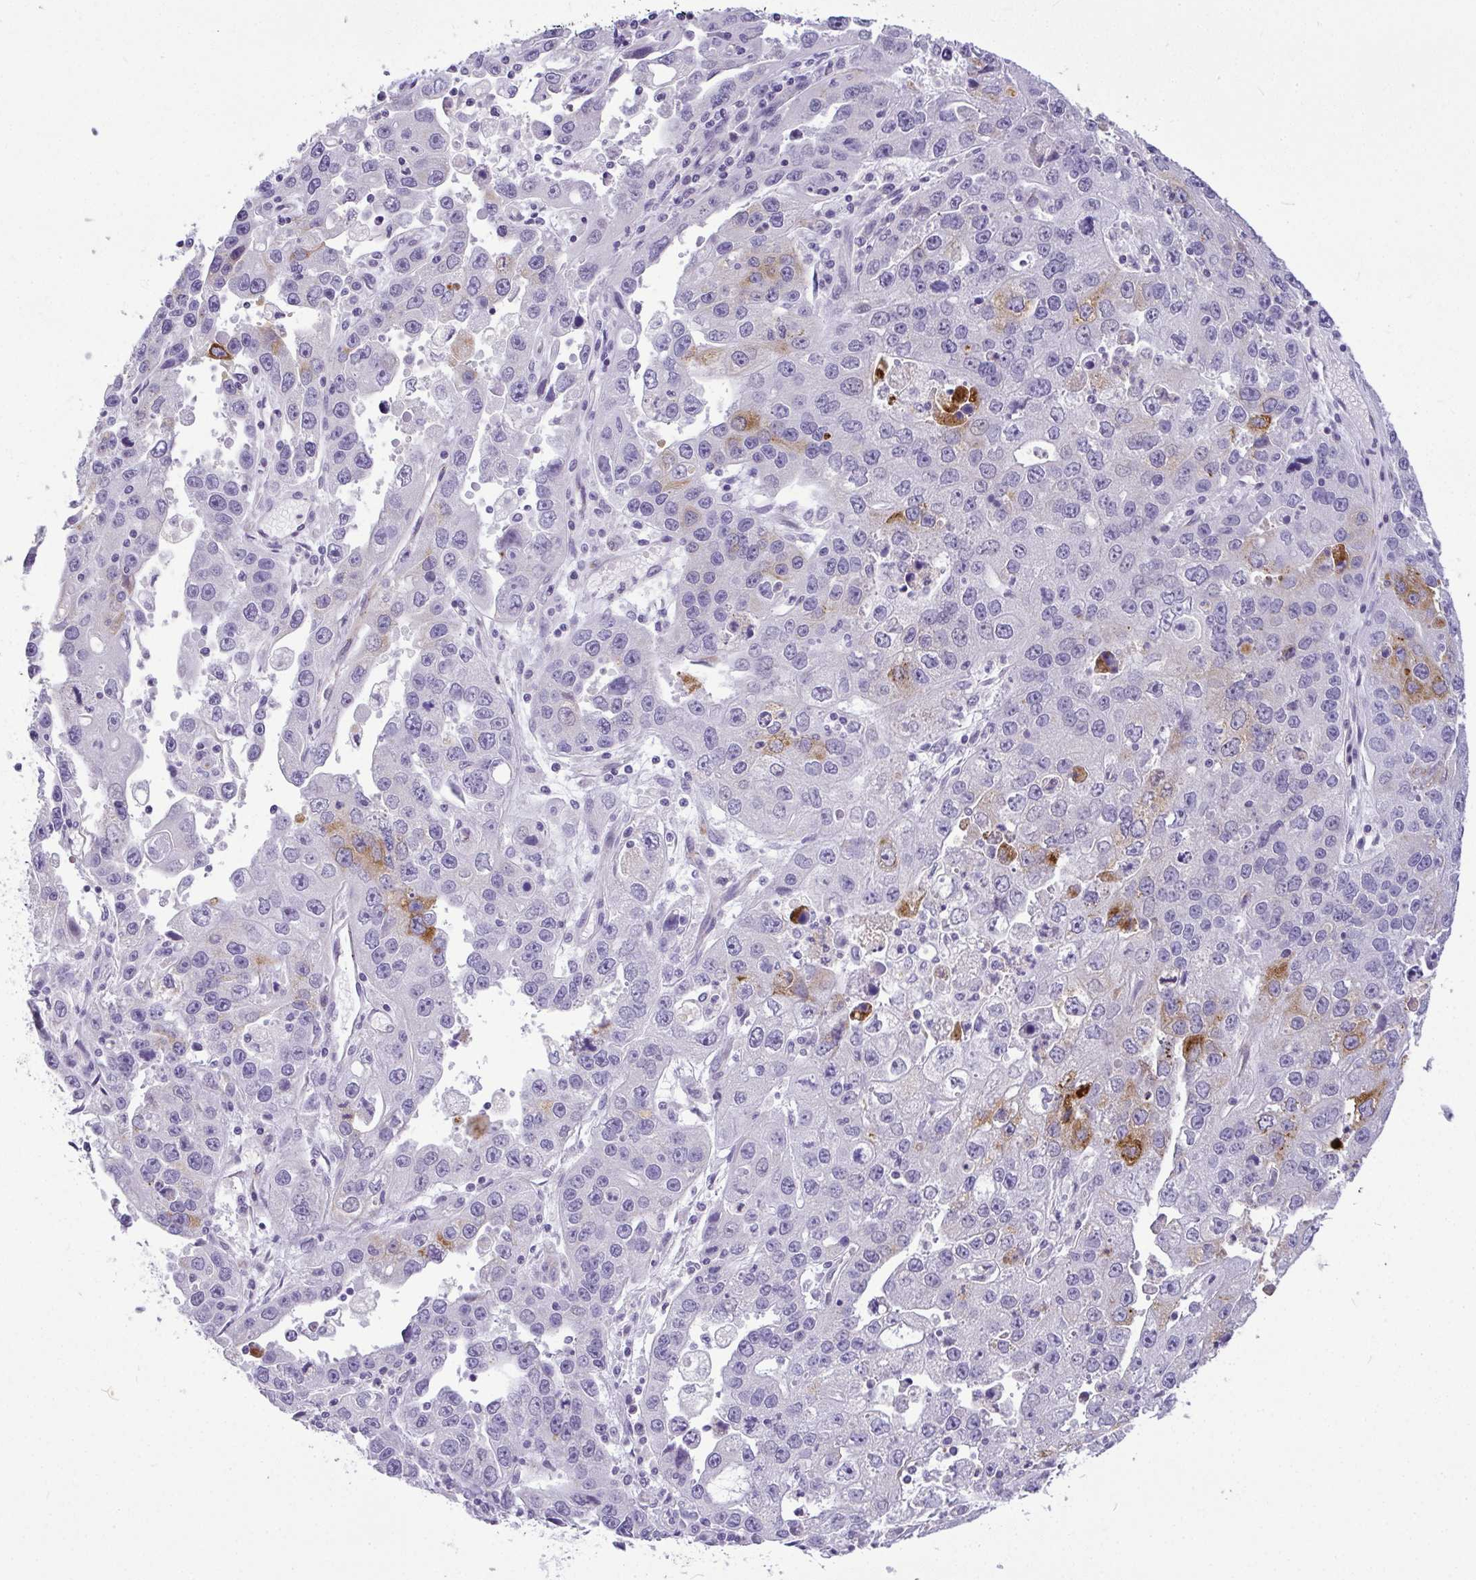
{"staining": {"intensity": "strong", "quantity": "<25%", "location": "cytoplasmic/membranous"}, "tissue": "endometrial cancer", "cell_type": "Tumor cells", "image_type": "cancer", "snomed": [{"axis": "morphology", "description": "Adenocarcinoma, NOS"}, {"axis": "topography", "description": "Uterus"}], "caption": "Human endometrial cancer (adenocarcinoma) stained with a brown dye reveals strong cytoplasmic/membranous positive positivity in about <25% of tumor cells.", "gene": "LIPE", "patient": {"sex": "female", "age": 62}}